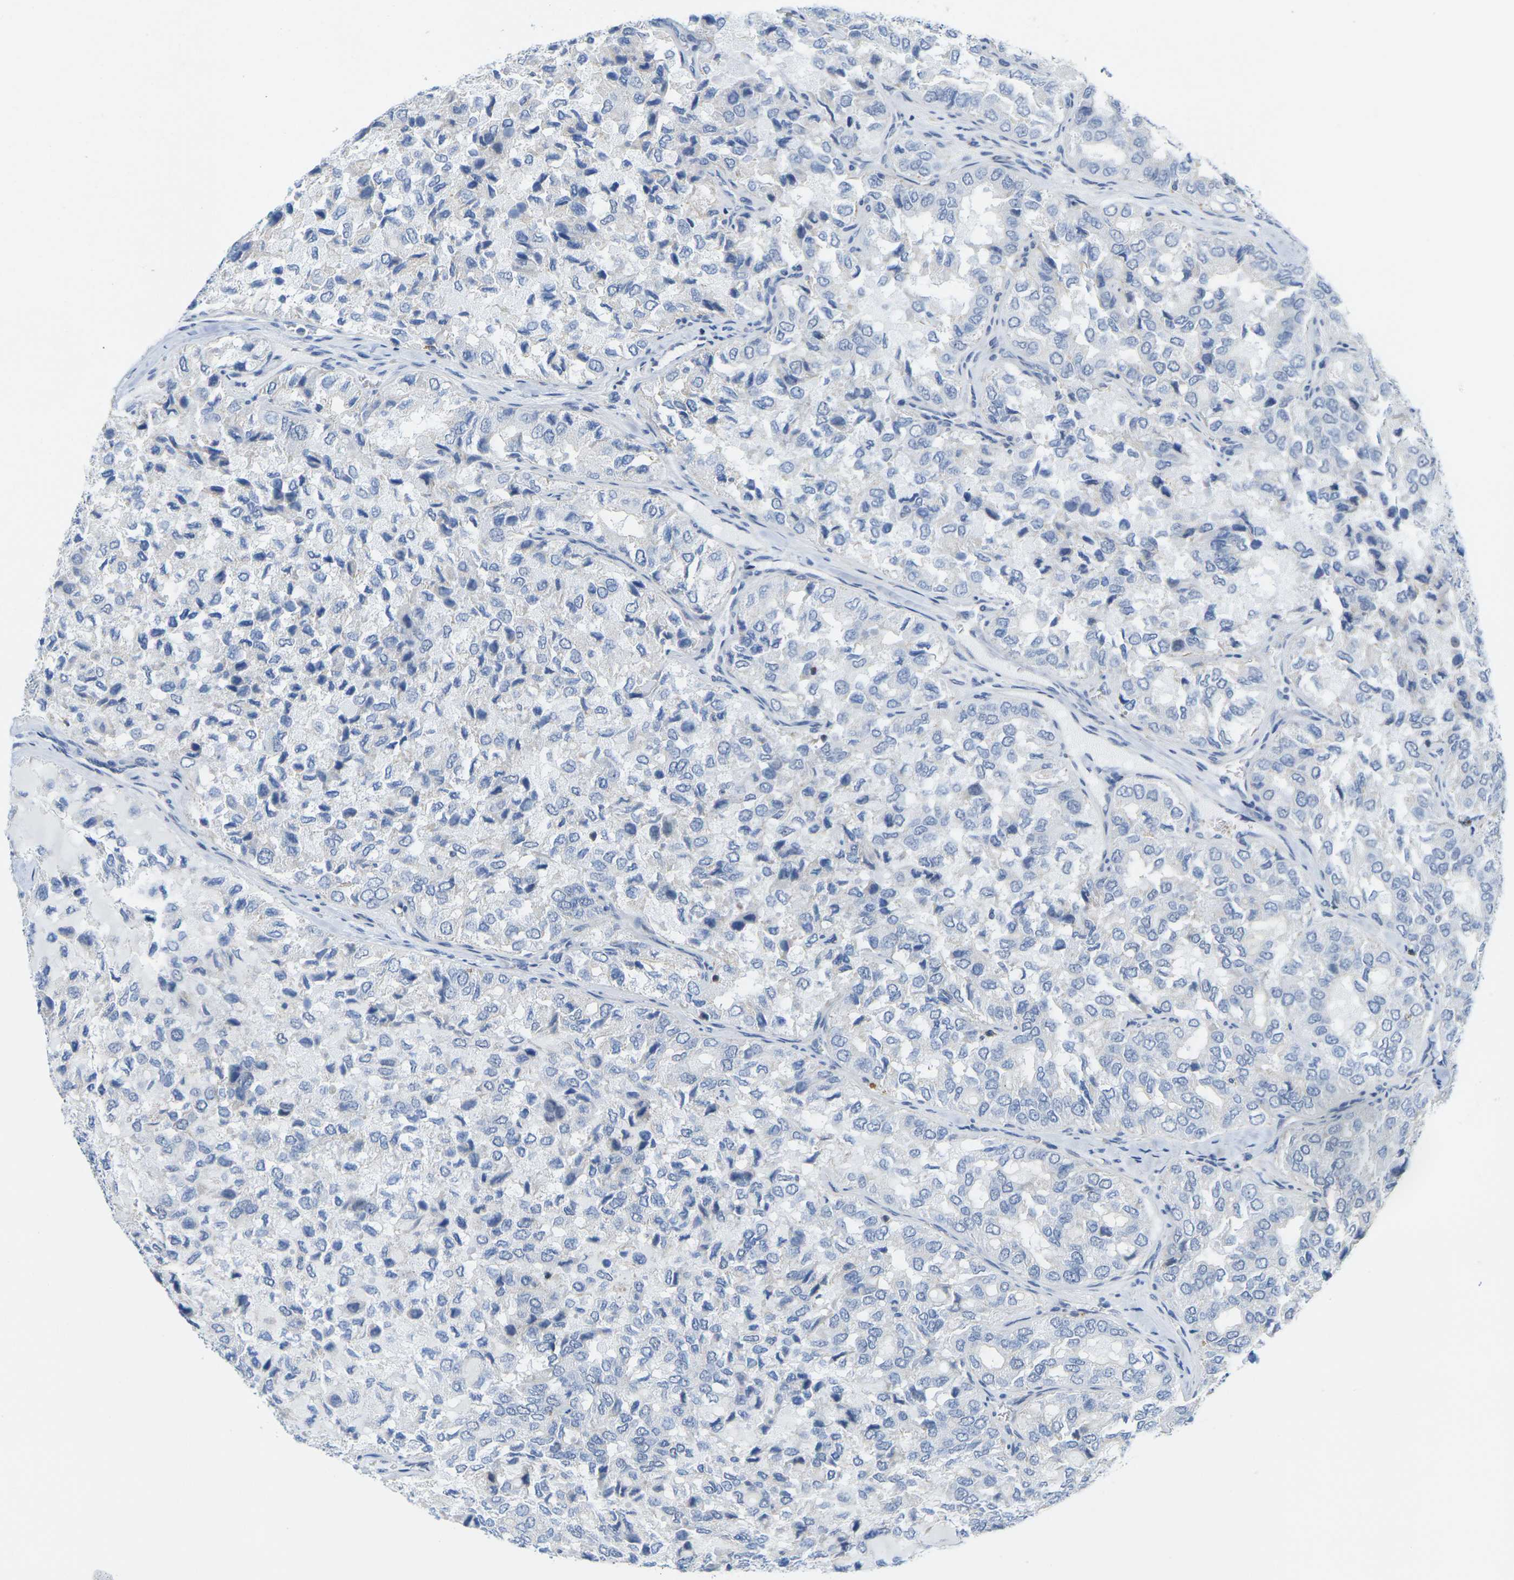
{"staining": {"intensity": "negative", "quantity": "none", "location": "none"}, "tissue": "thyroid cancer", "cell_type": "Tumor cells", "image_type": "cancer", "snomed": [{"axis": "morphology", "description": "Follicular adenoma carcinoma, NOS"}, {"axis": "topography", "description": "Thyroid gland"}], "caption": "Image shows no significant protein staining in tumor cells of thyroid follicular adenoma carcinoma.", "gene": "OTOF", "patient": {"sex": "male", "age": 75}}